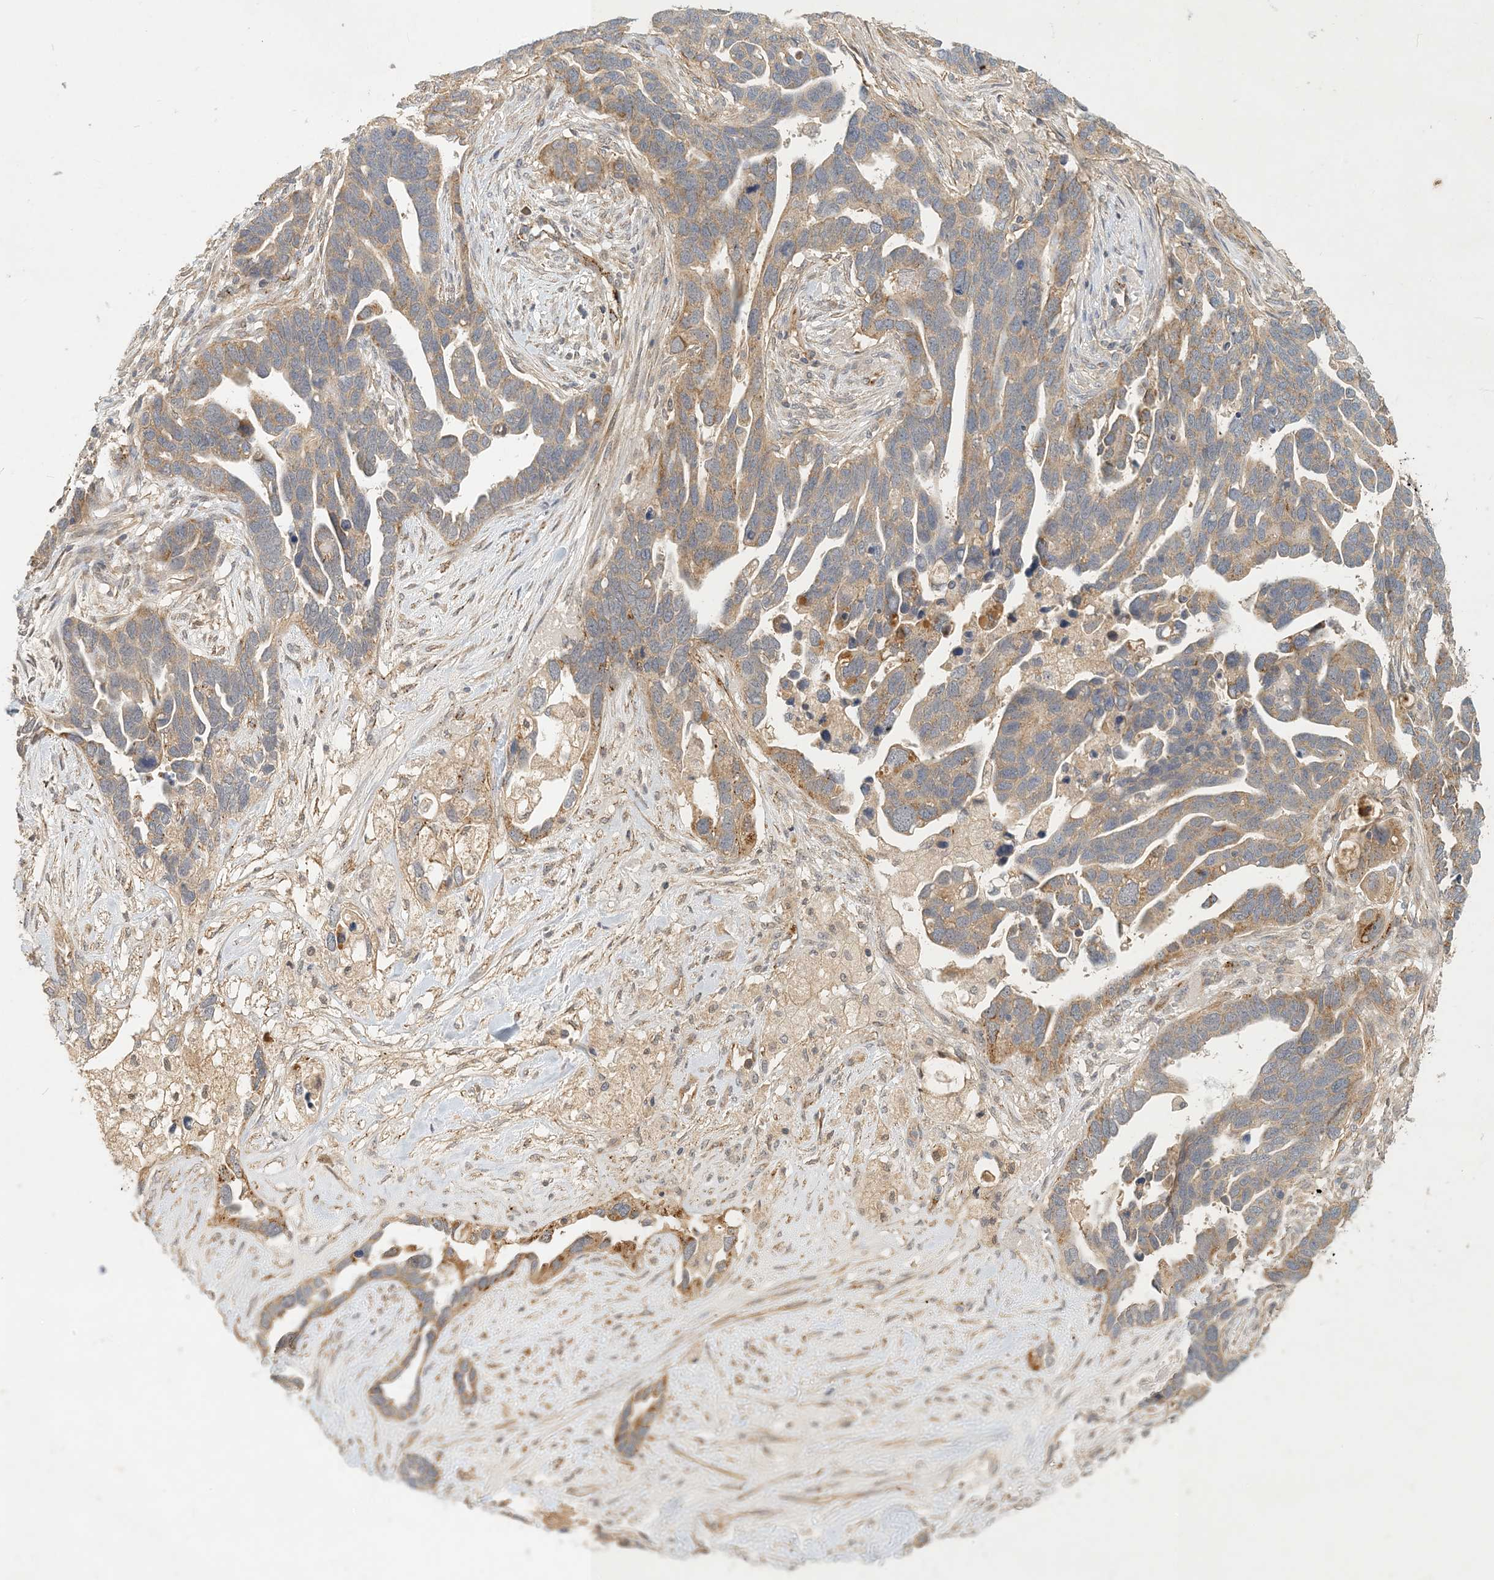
{"staining": {"intensity": "moderate", "quantity": ">75%", "location": "cytoplasmic/membranous"}, "tissue": "ovarian cancer", "cell_type": "Tumor cells", "image_type": "cancer", "snomed": [{"axis": "morphology", "description": "Cystadenocarcinoma, serous, NOS"}, {"axis": "topography", "description": "Ovary"}], "caption": "Human ovarian serous cystadenocarcinoma stained with a protein marker demonstrates moderate staining in tumor cells.", "gene": "ZBTB3", "patient": {"sex": "female", "age": 54}}